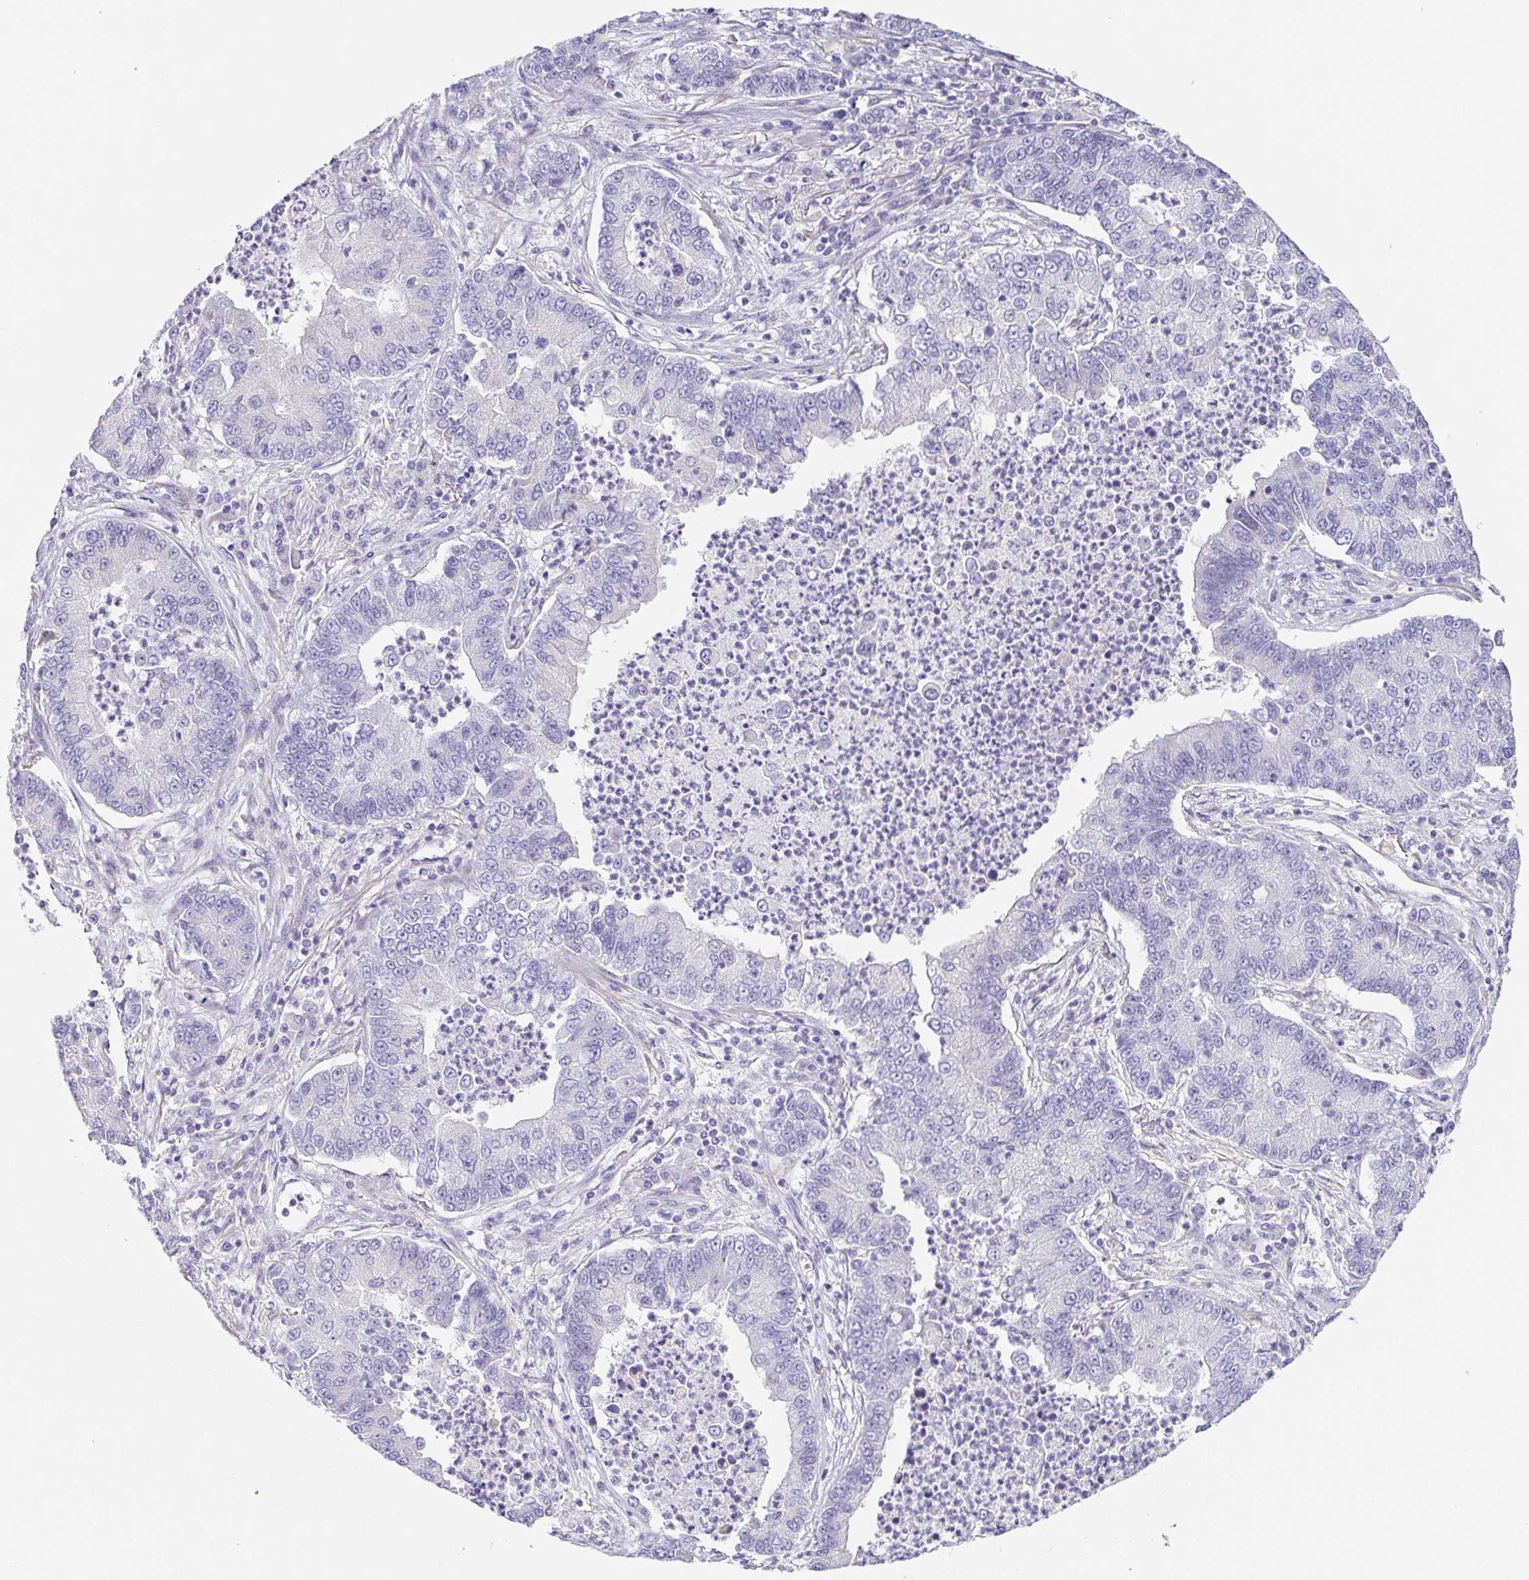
{"staining": {"intensity": "negative", "quantity": "none", "location": "none"}, "tissue": "lung cancer", "cell_type": "Tumor cells", "image_type": "cancer", "snomed": [{"axis": "morphology", "description": "Adenocarcinoma, NOS"}, {"axis": "topography", "description": "Lung"}], "caption": "Photomicrograph shows no significant protein staining in tumor cells of adenocarcinoma (lung). (Stains: DAB (3,3'-diaminobenzidine) IHC with hematoxylin counter stain, Microscopy: brightfield microscopy at high magnification).", "gene": "HDGFL1", "patient": {"sex": "female", "age": 57}}